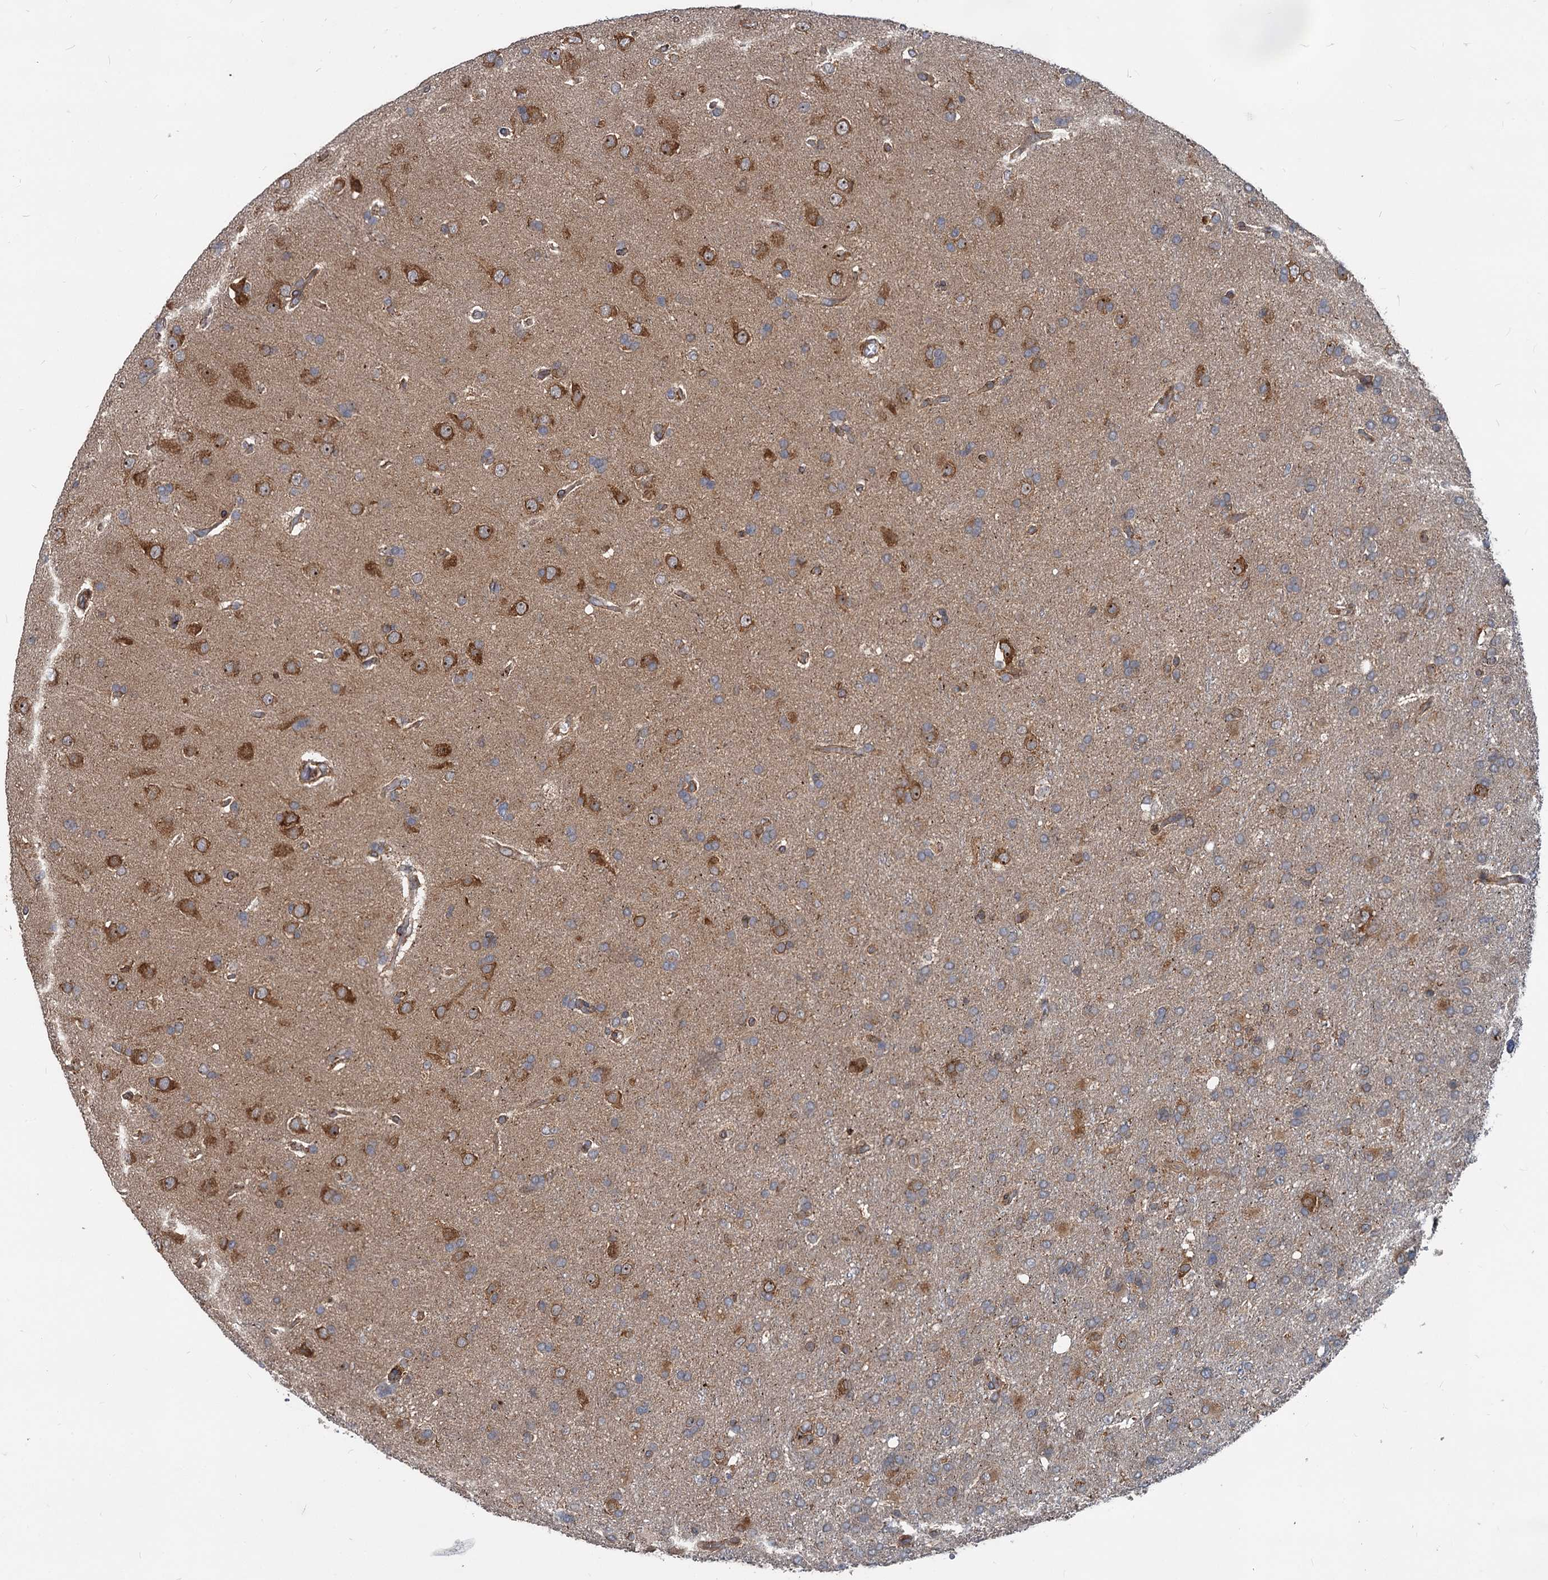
{"staining": {"intensity": "moderate", "quantity": "<25%", "location": "cytoplasmic/membranous"}, "tissue": "glioma", "cell_type": "Tumor cells", "image_type": "cancer", "snomed": [{"axis": "morphology", "description": "Glioma, malignant, High grade"}, {"axis": "topography", "description": "Brain"}], "caption": "Malignant glioma (high-grade) stained for a protein demonstrates moderate cytoplasmic/membranous positivity in tumor cells.", "gene": "STIM1", "patient": {"sex": "male", "age": 61}}